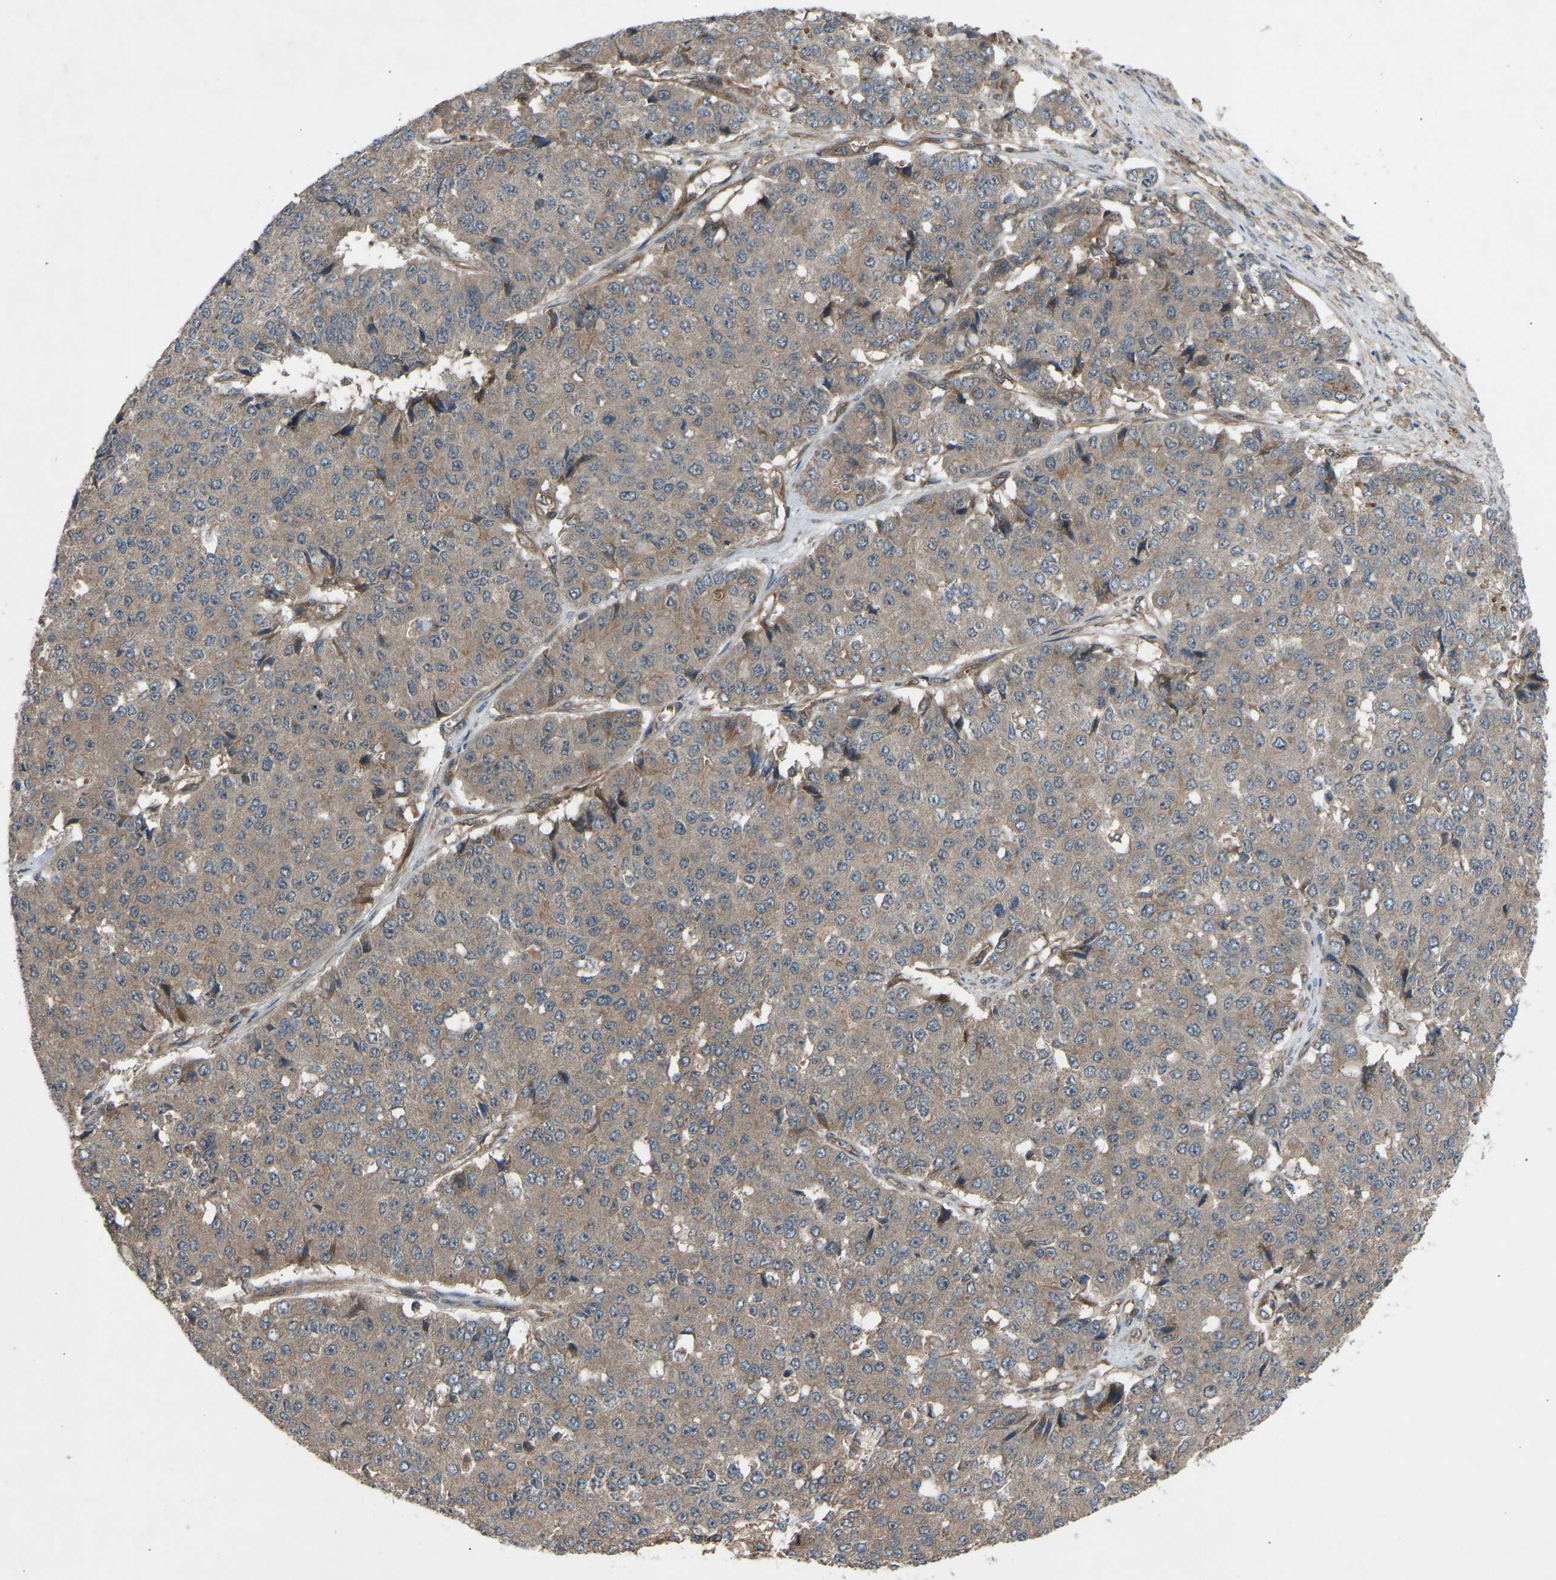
{"staining": {"intensity": "negative", "quantity": "none", "location": "none"}, "tissue": "pancreatic cancer", "cell_type": "Tumor cells", "image_type": "cancer", "snomed": [{"axis": "morphology", "description": "Adenocarcinoma, NOS"}, {"axis": "topography", "description": "Pancreas"}], "caption": "A photomicrograph of human pancreatic cancer (adenocarcinoma) is negative for staining in tumor cells. (DAB (3,3'-diaminobenzidine) IHC visualized using brightfield microscopy, high magnification).", "gene": "GAS2L1", "patient": {"sex": "male", "age": 50}}